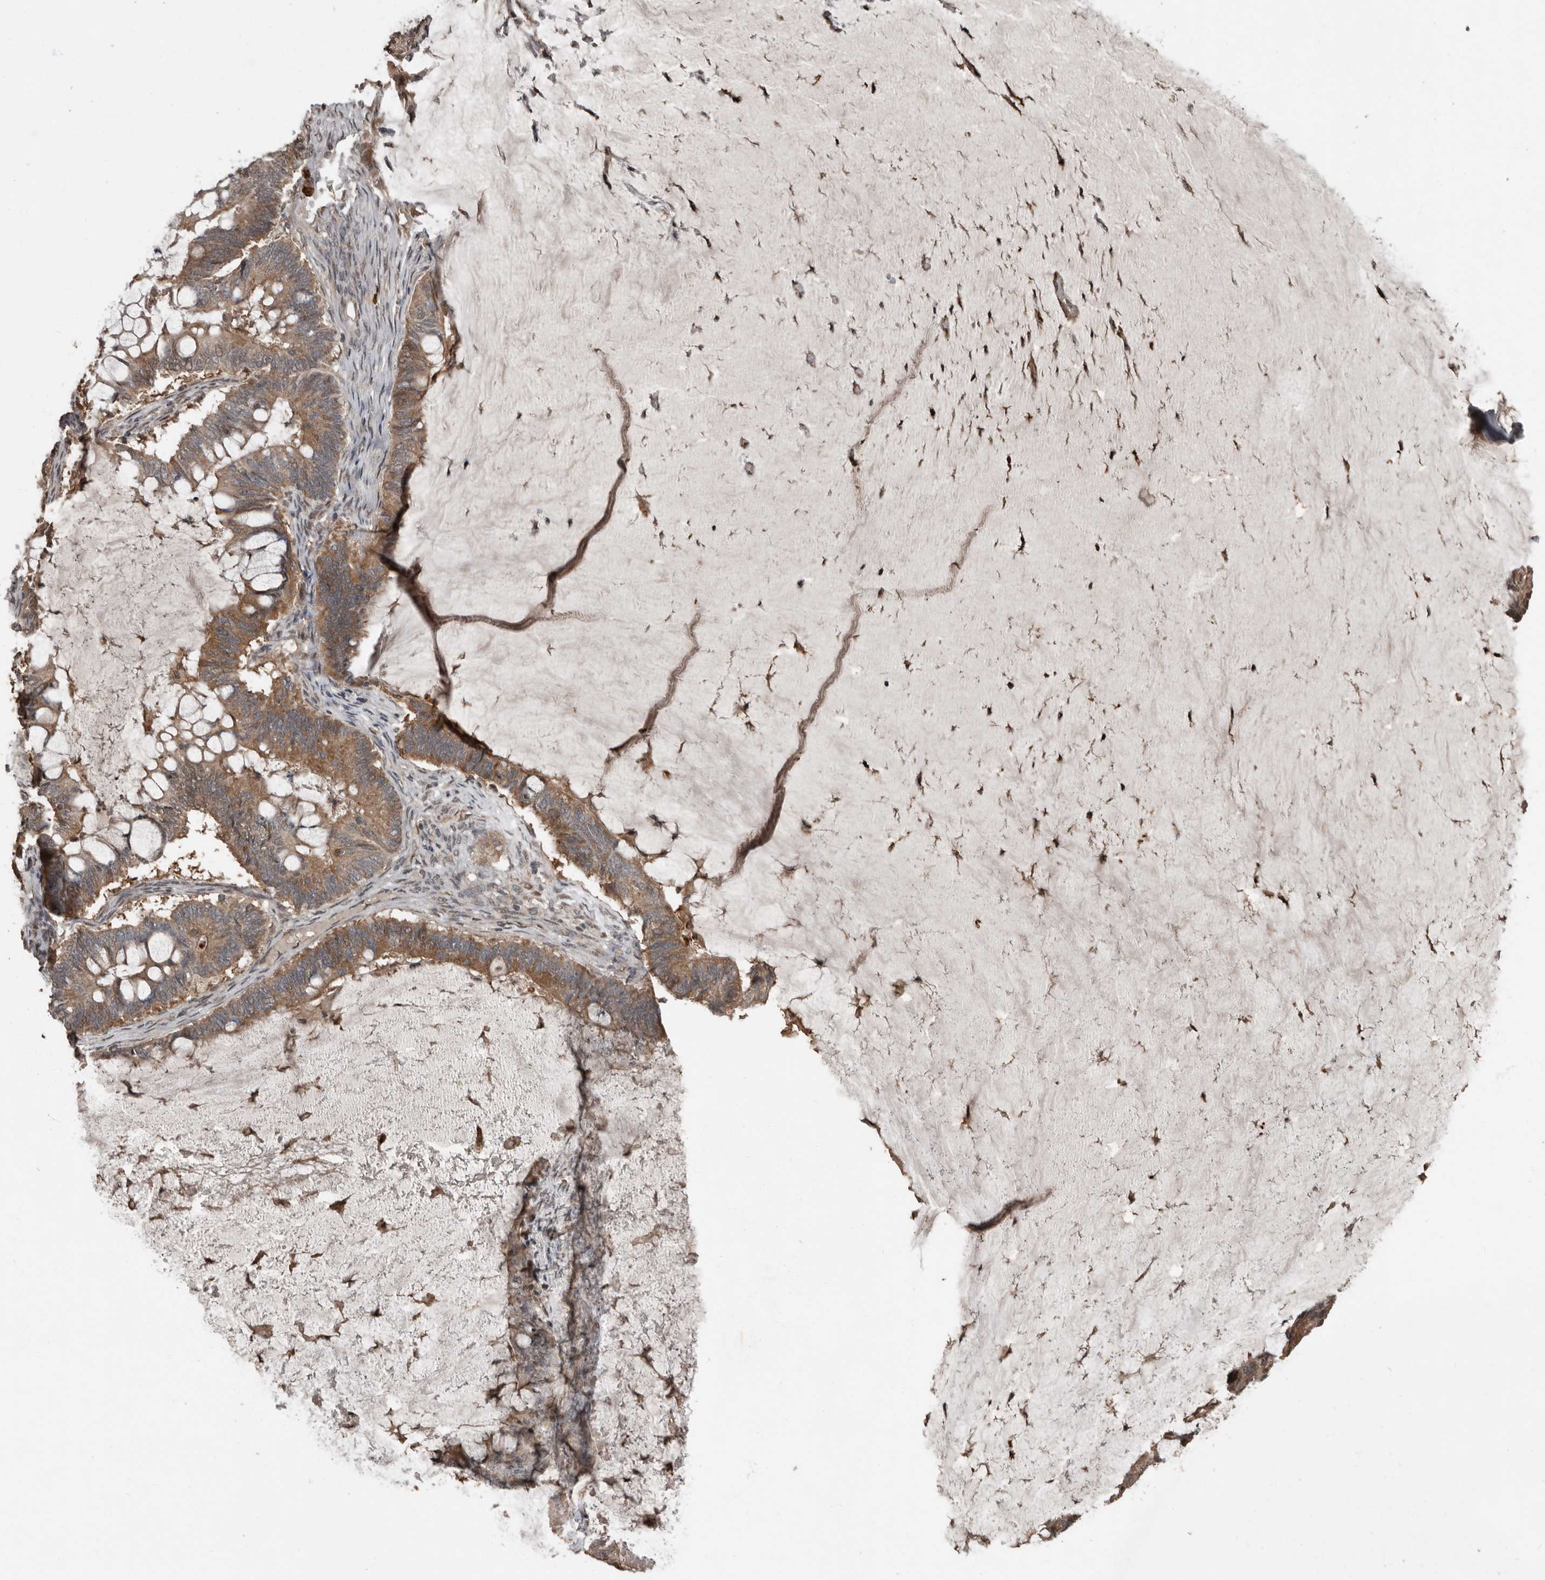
{"staining": {"intensity": "moderate", "quantity": ">75%", "location": "cytoplasmic/membranous"}, "tissue": "ovarian cancer", "cell_type": "Tumor cells", "image_type": "cancer", "snomed": [{"axis": "morphology", "description": "Cystadenocarcinoma, mucinous, NOS"}, {"axis": "topography", "description": "Ovary"}], "caption": "IHC staining of ovarian cancer, which demonstrates medium levels of moderate cytoplasmic/membranous positivity in about >75% of tumor cells indicating moderate cytoplasmic/membranous protein staining. The staining was performed using DAB (3,3'-diaminobenzidine) (brown) for protein detection and nuclei were counterstained in hematoxylin (blue).", "gene": "FSBP", "patient": {"sex": "female", "age": 61}}